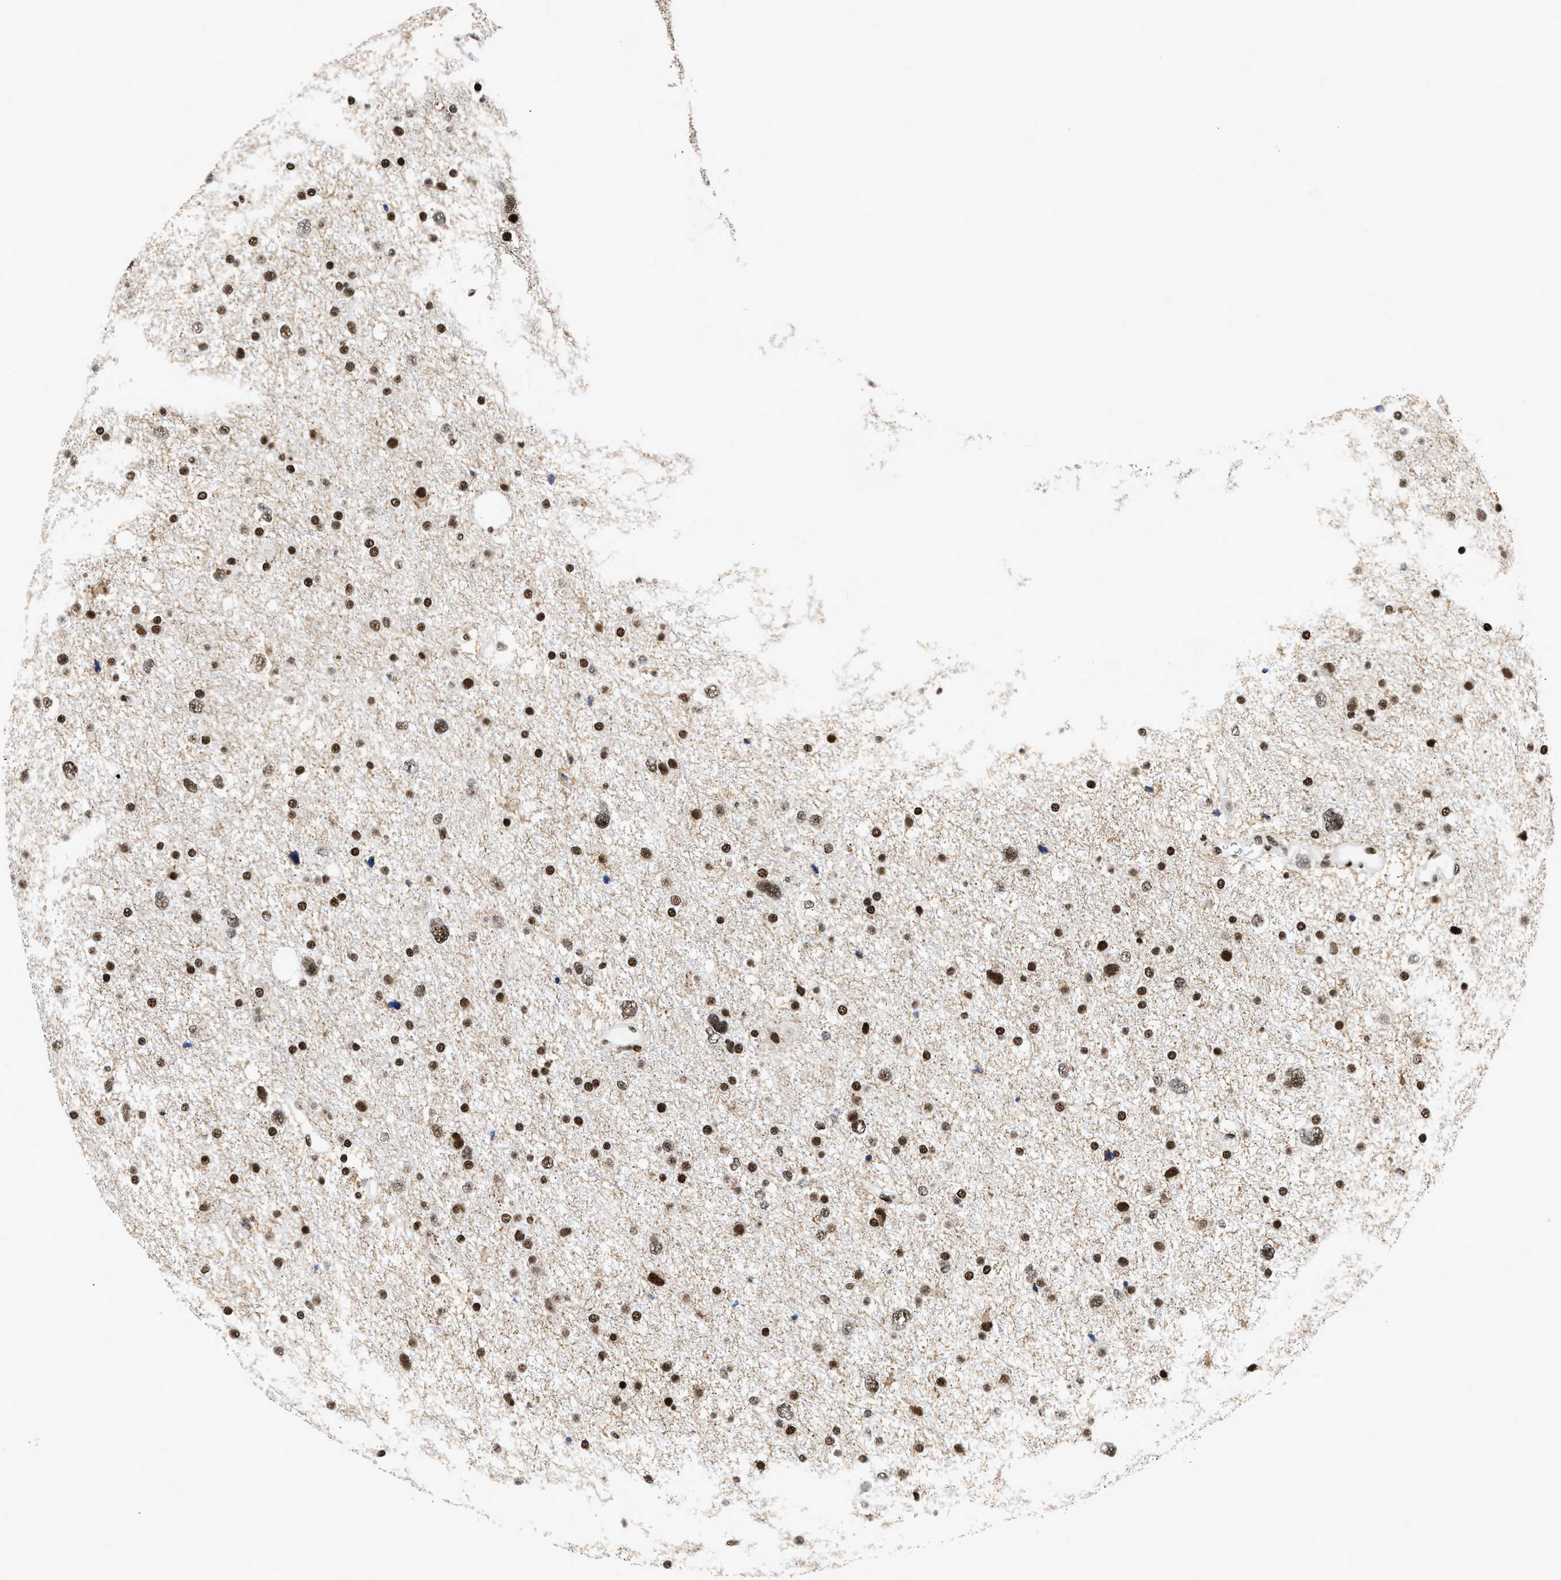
{"staining": {"intensity": "strong", "quantity": ">75%", "location": "nuclear"}, "tissue": "glioma", "cell_type": "Tumor cells", "image_type": "cancer", "snomed": [{"axis": "morphology", "description": "Glioma, malignant, Low grade"}, {"axis": "topography", "description": "Brain"}], "caption": "A photomicrograph of glioma stained for a protein reveals strong nuclear brown staining in tumor cells.", "gene": "CREB1", "patient": {"sex": "female", "age": 37}}